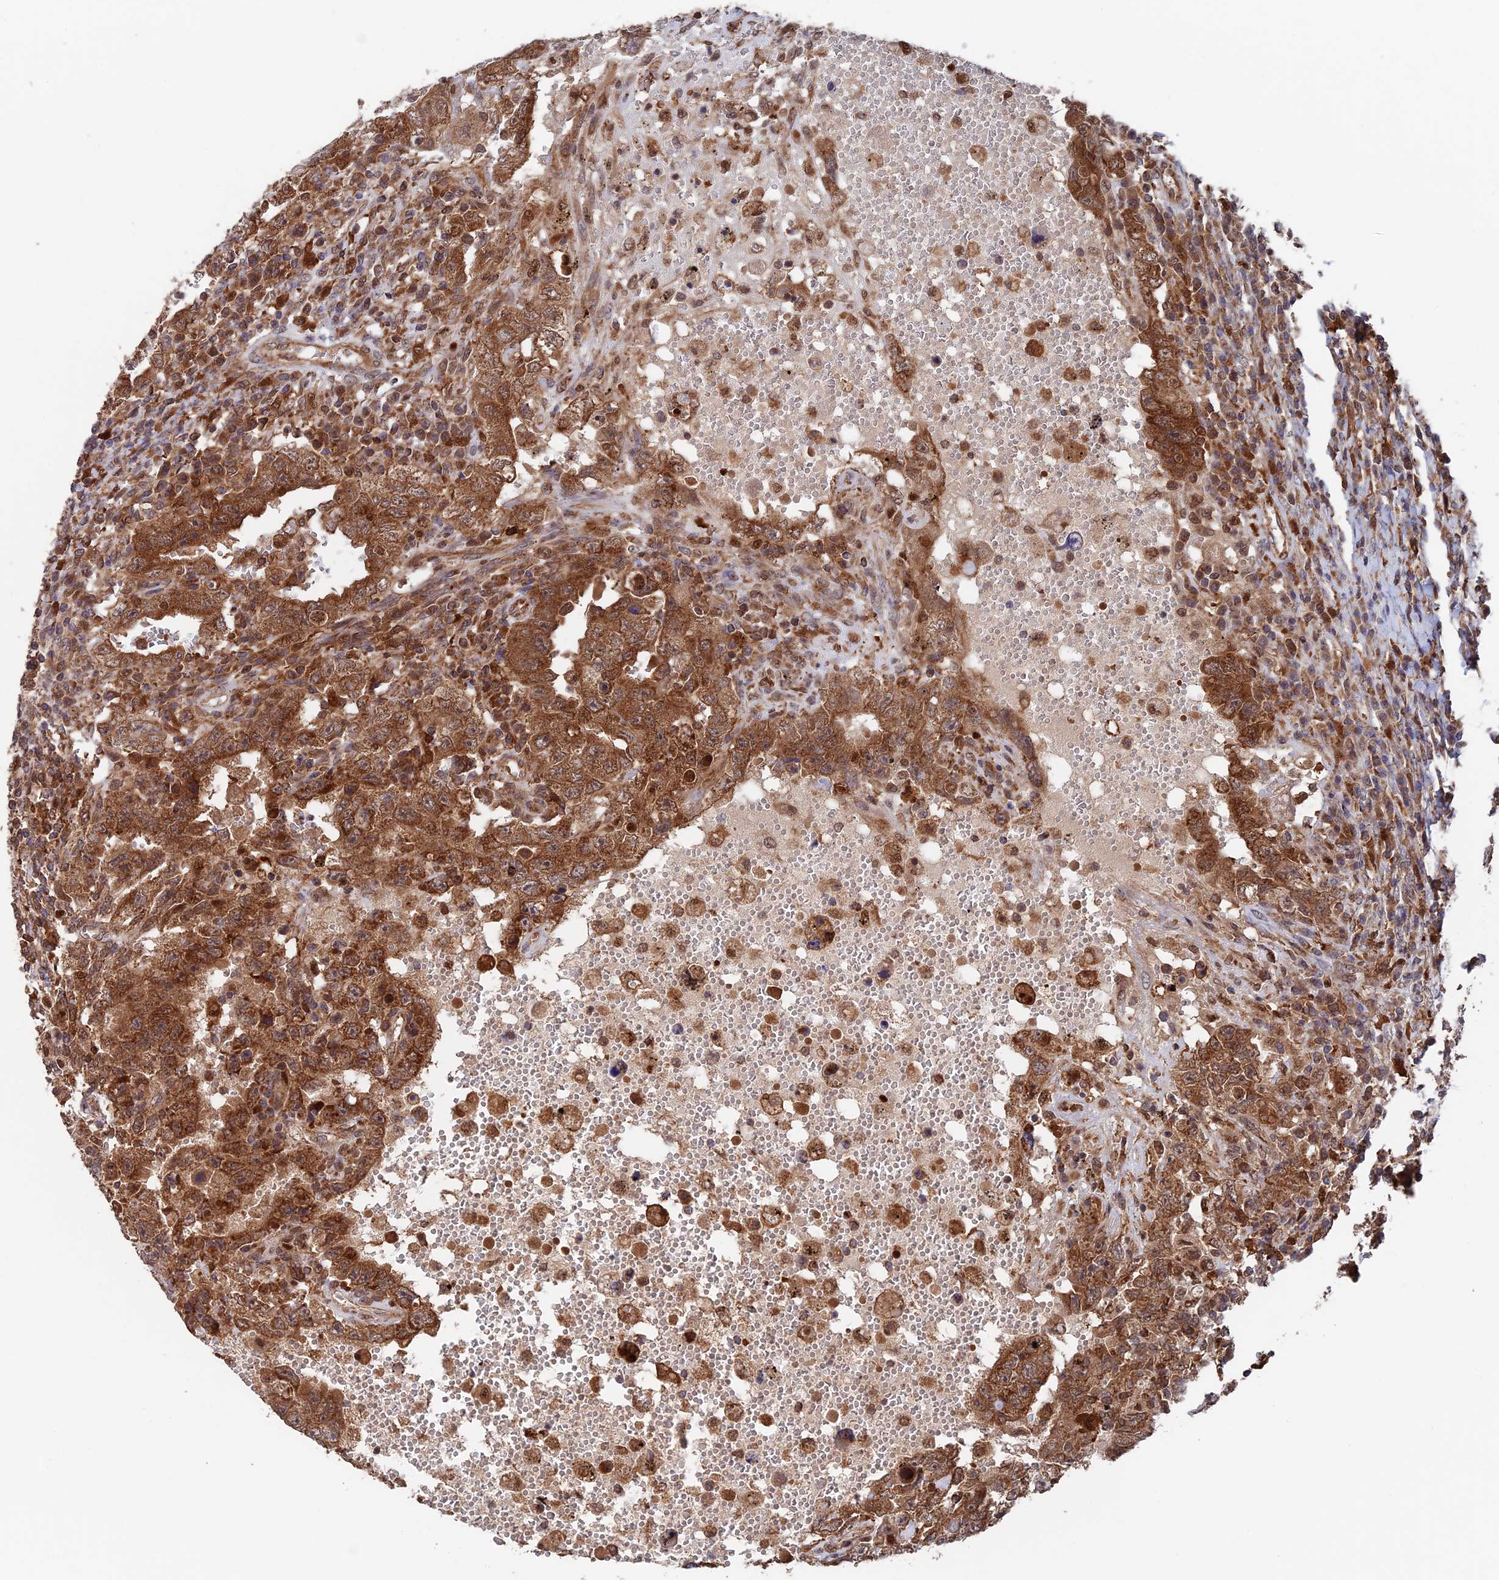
{"staining": {"intensity": "strong", "quantity": ">75%", "location": "cytoplasmic/membranous"}, "tissue": "testis cancer", "cell_type": "Tumor cells", "image_type": "cancer", "snomed": [{"axis": "morphology", "description": "Carcinoma, Embryonal, NOS"}, {"axis": "topography", "description": "Testis"}], "caption": "Testis cancer tissue demonstrates strong cytoplasmic/membranous positivity in approximately >75% of tumor cells The protein is stained brown, and the nuclei are stained in blue (DAB (3,3'-diaminobenzidine) IHC with brightfield microscopy, high magnification).", "gene": "DTYMK", "patient": {"sex": "male", "age": 26}}